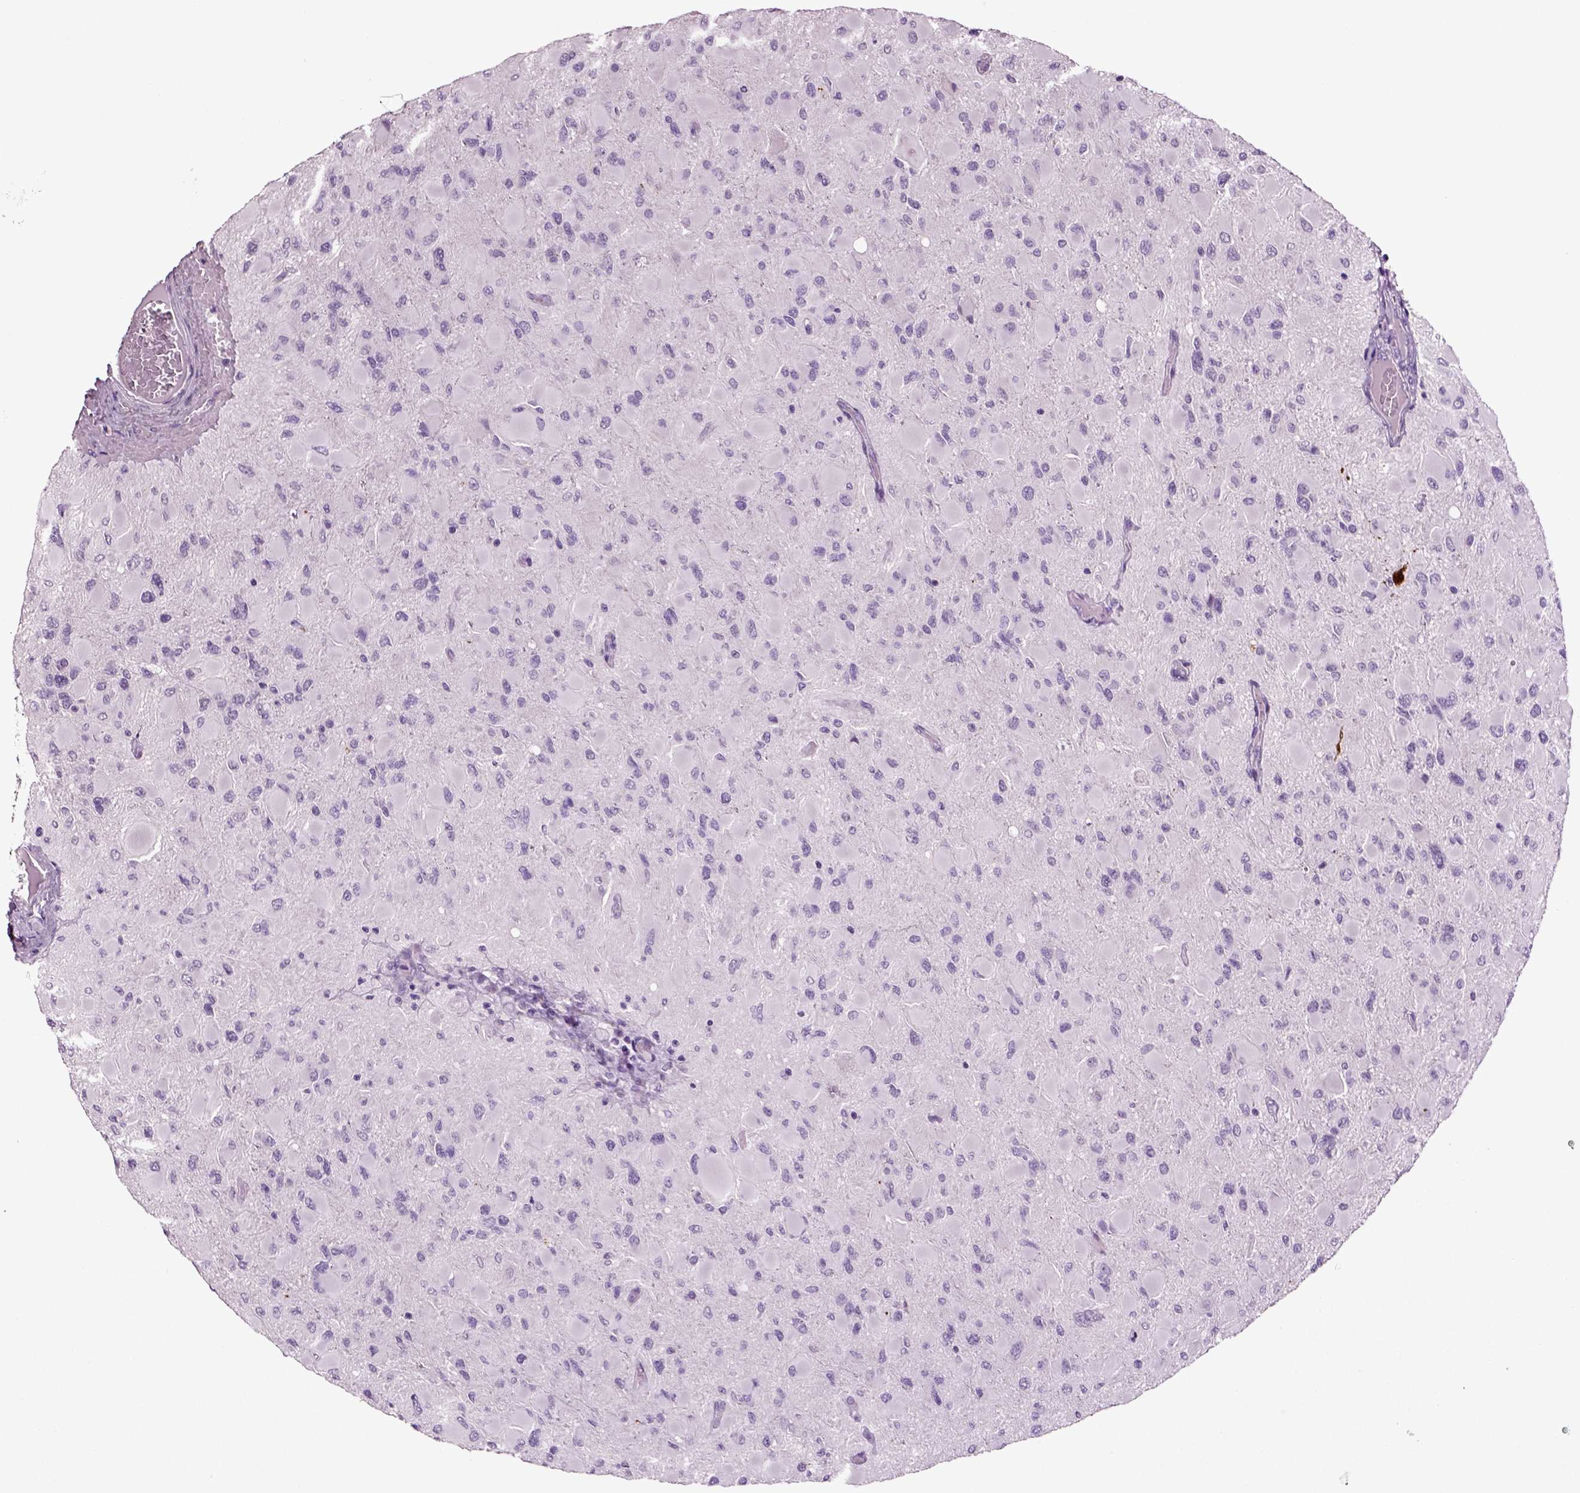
{"staining": {"intensity": "negative", "quantity": "none", "location": "none"}, "tissue": "glioma", "cell_type": "Tumor cells", "image_type": "cancer", "snomed": [{"axis": "morphology", "description": "Glioma, malignant, High grade"}, {"axis": "topography", "description": "Cerebral cortex"}], "caption": "Tumor cells show no significant staining in glioma.", "gene": "SLC17A6", "patient": {"sex": "female", "age": 36}}